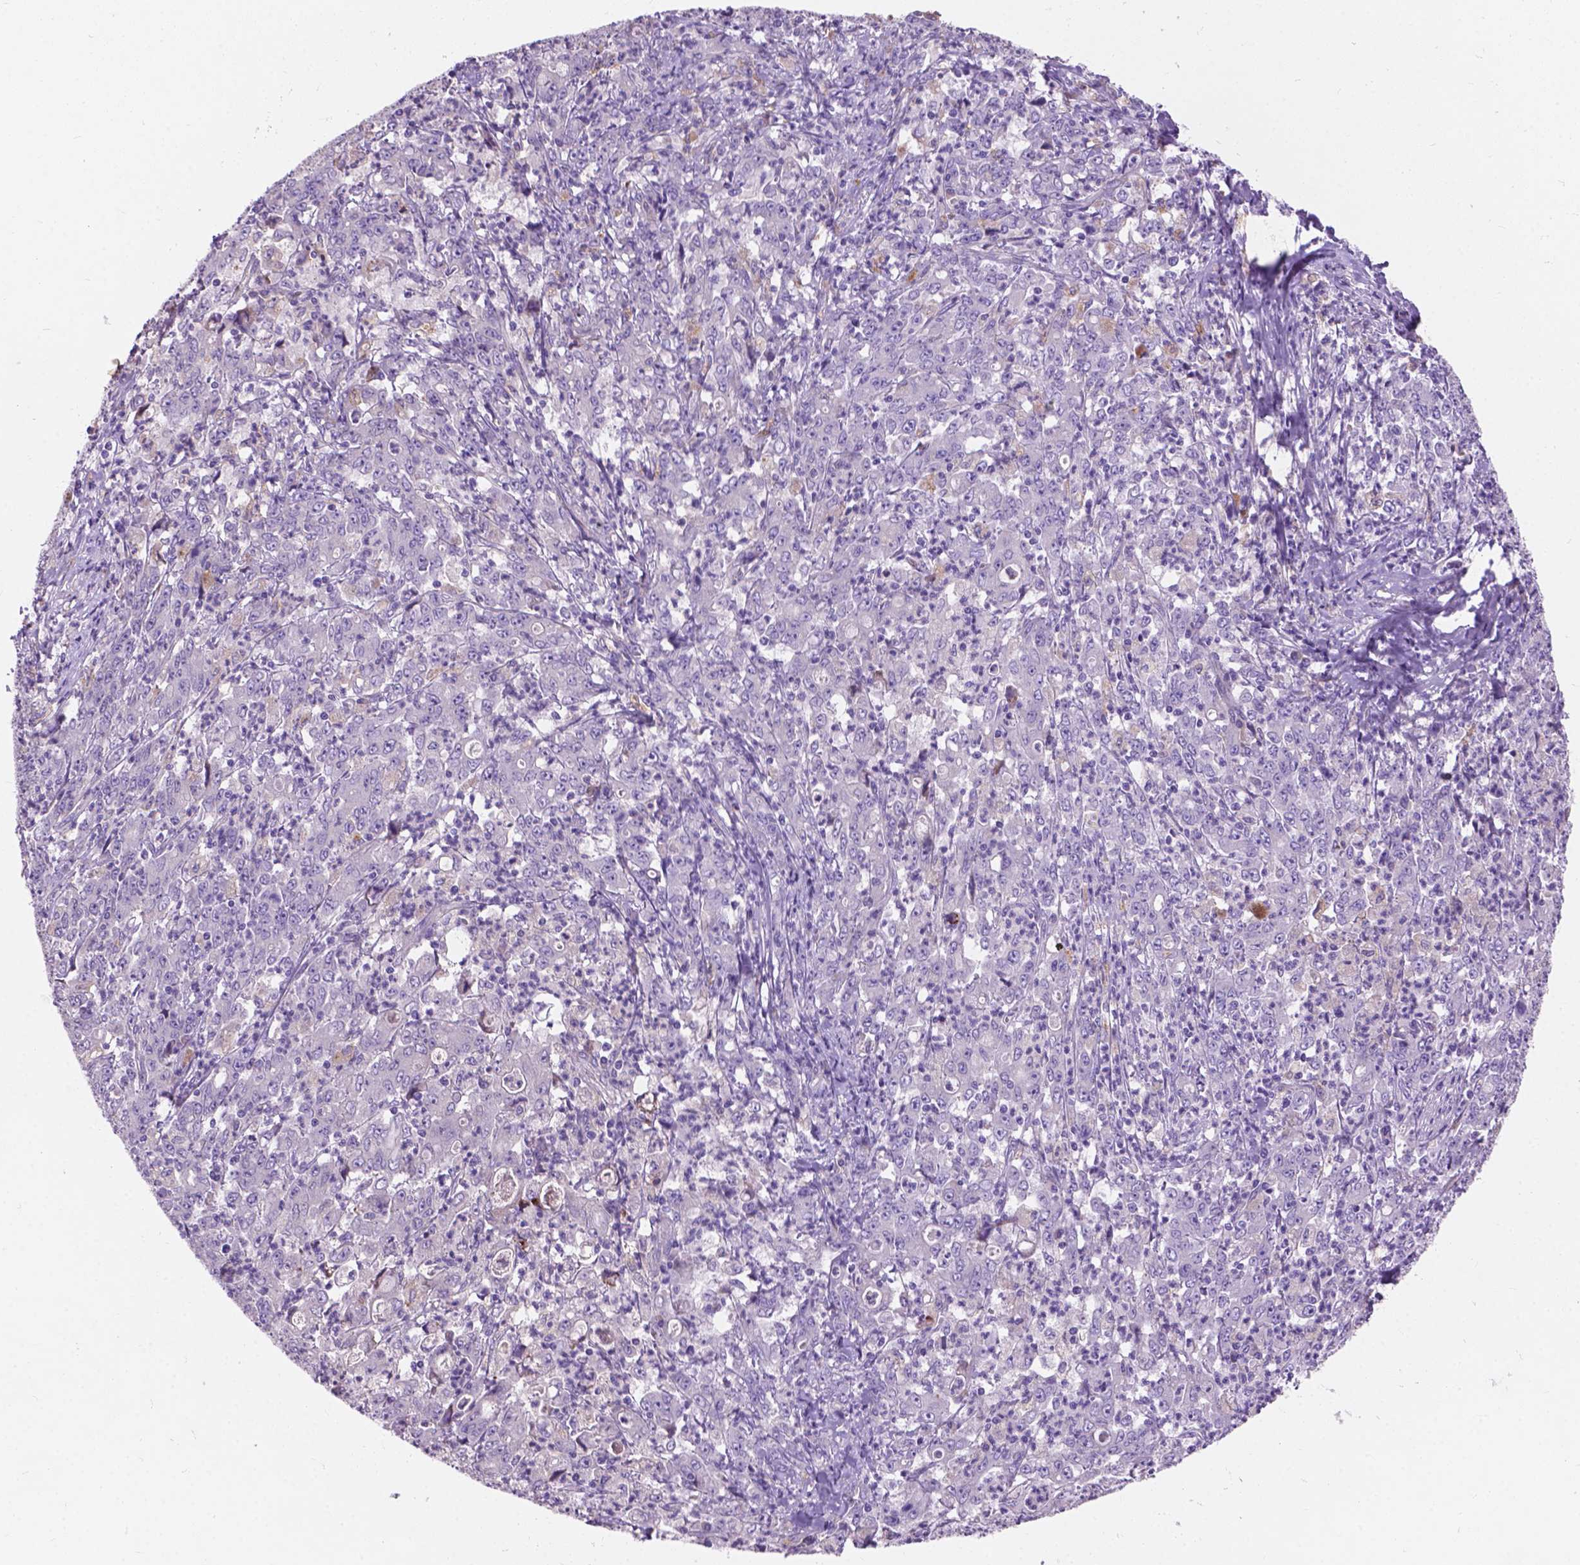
{"staining": {"intensity": "negative", "quantity": "none", "location": "none"}, "tissue": "stomach cancer", "cell_type": "Tumor cells", "image_type": "cancer", "snomed": [{"axis": "morphology", "description": "Adenocarcinoma, NOS"}, {"axis": "topography", "description": "Stomach, lower"}], "caption": "Immunohistochemistry (IHC) micrograph of adenocarcinoma (stomach) stained for a protein (brown), which exhibits no positivity in tumor cells.", "gene": "NOXO1", "patient": {"sex": "female", "age": 71}}